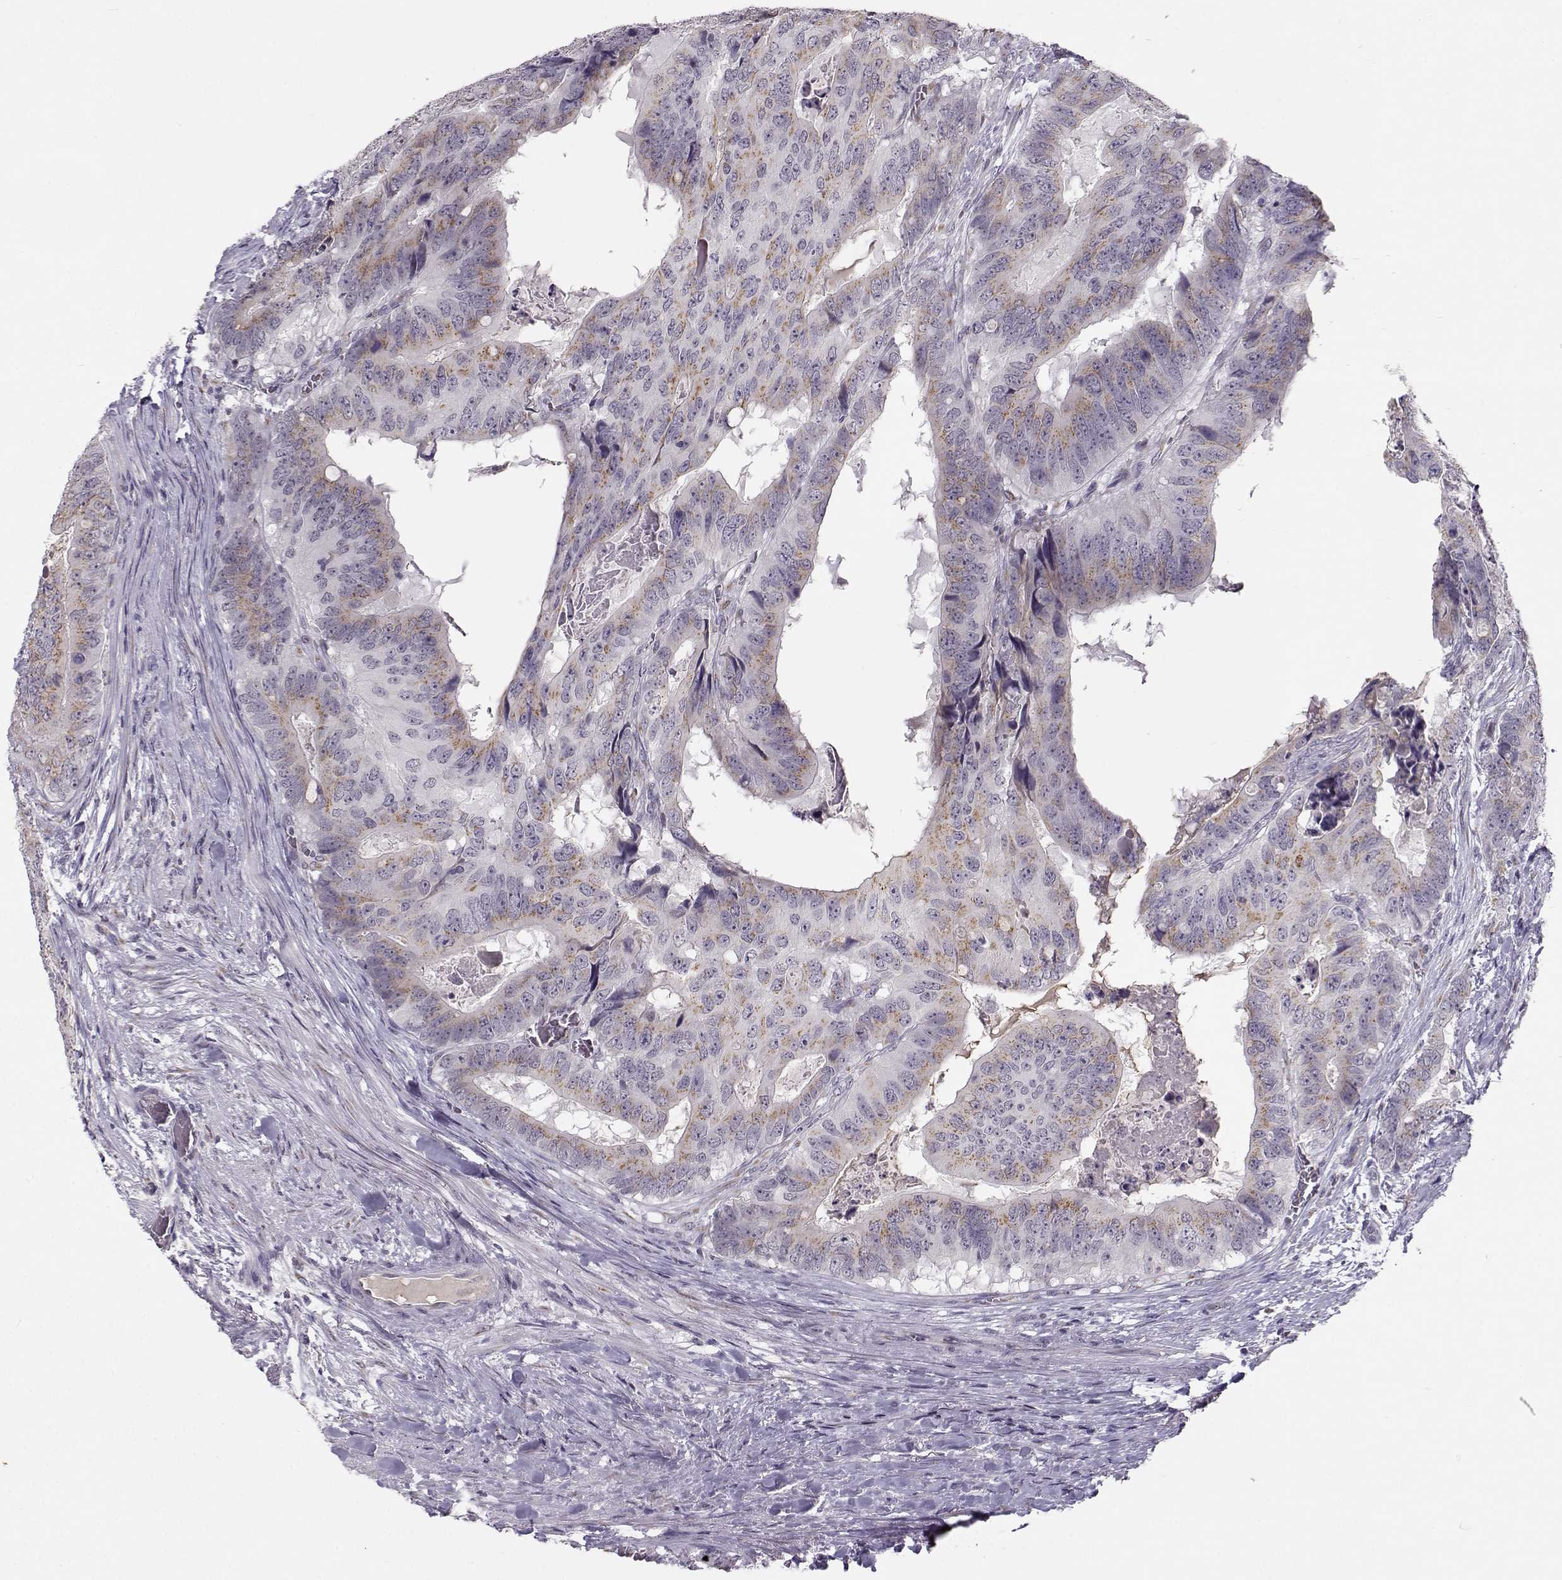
{"staining": {"intensity": "weak", "quantity": ">75%", "location": "cytoplasmic/membranous"}, "tissue": "colorectal cancer", "cell_type": "Tumor cells", "image_type": "cancer", "snomed": [{"axis": "morphology", "description": "Adenocarcinoma, NOS"}, {"axis": "topography", "description": "Colon"}], "caption": "This is an image of immunohistochemistry (IHC) staining of colorectal cancer, which shows weak expression in the cytoplasmic/membranous of tumor cells.", "gene": "SLC4A5", "patient": {"sex": "male", "age": 79}}